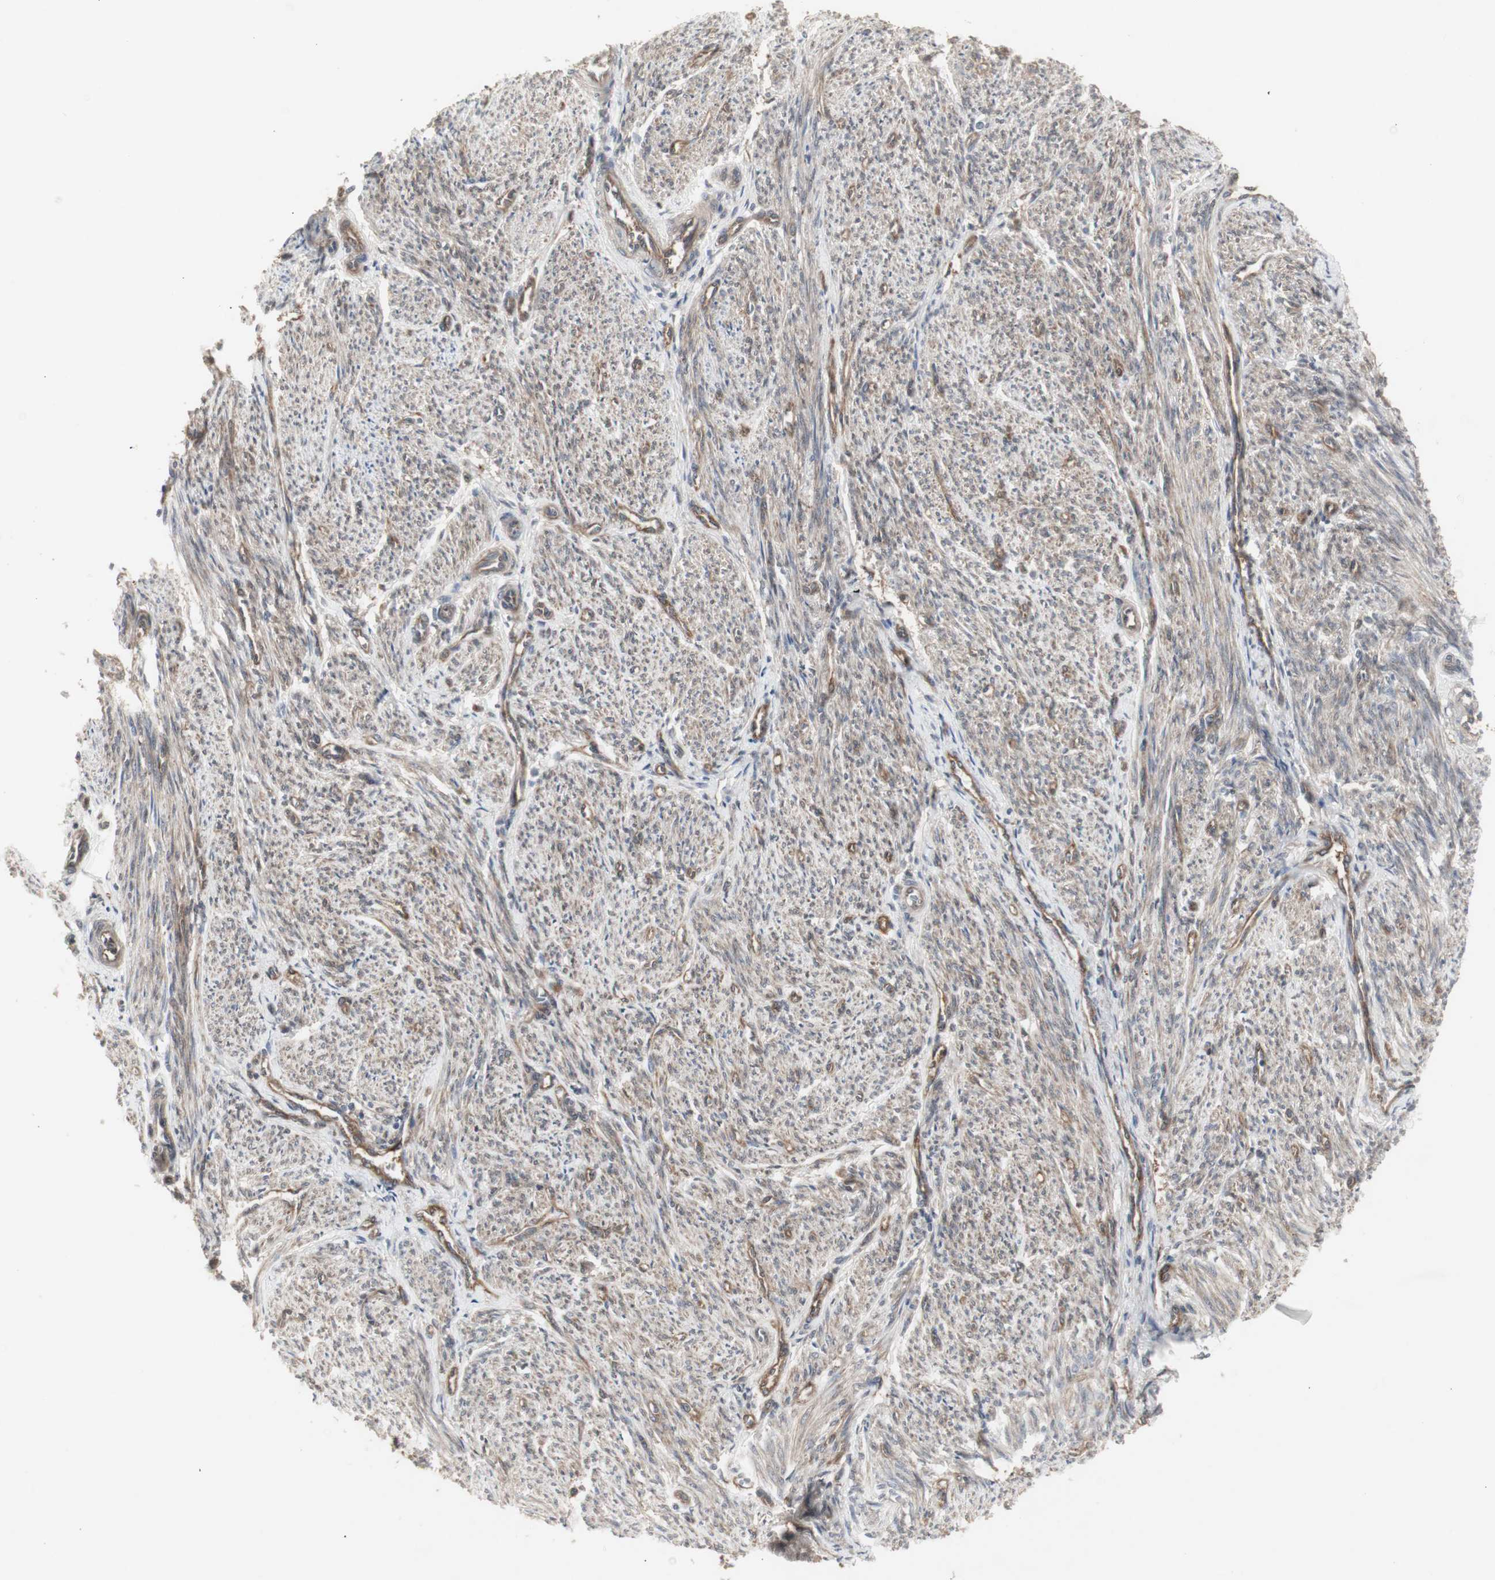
{"staining": {"intensity": "weak", "quantity": ">75%", "location": "cytoplasmic/membranous"}, "tissue": "smooth muscle", "cell_type": "Smooth muscle cells", "image_type": "normal", "snomed": [{"axis": "morphology", "description": "Normal tissue, NOS"}, {"axis": "topography", "description": "Smooth muscle"}], "caption": "A brown stain highlights weak cytoplasmic/membranous expression of a protein in smooth muscle cells of normal smooth muscle. (DAB (3,3'-diaminobenzidine) = brown stain, brightfield microscopy at high magnification).", "gene": "CHURC1", "patient": {"sex": "female", "age": 65}}